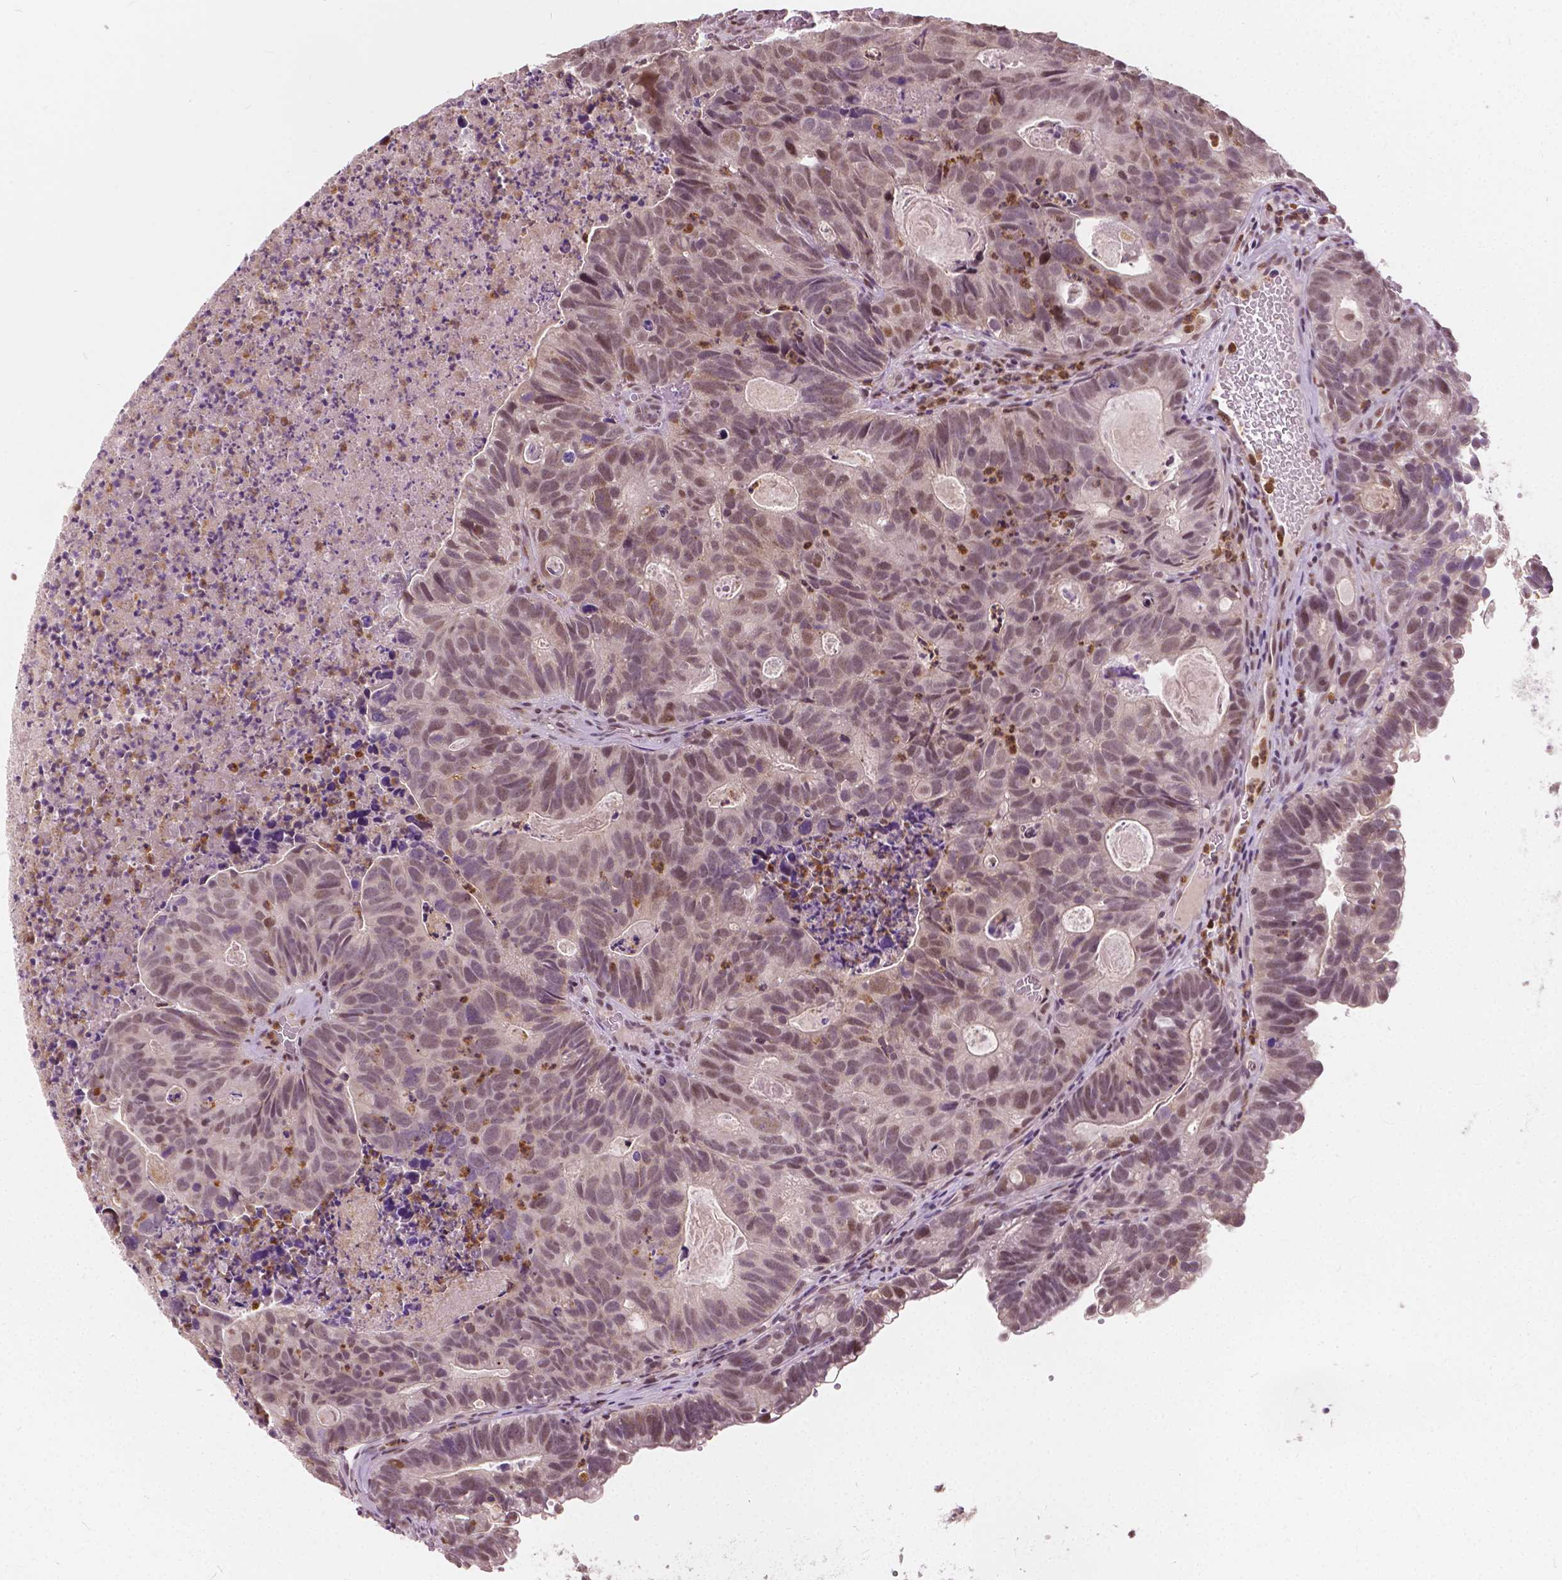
{"staining": {"intensity": "weak", "quantity": ">75%", "location": "nuclear"}, "tissue": "head and neck cancer", "cell_type": "Tumor cells", "image_type": "cancer", "snomed": [{"axis": "morphology", "description": "Adenocarcinoma, NOS"}, {"axis": "topography", "description": "Head-Neck"}], "caption": "Protein staining of head and neck cancer (adenocarcinoma) tissue exhibits weak nuclear expression in about >75% of tumor cells. (DAB (3,3'-diaminobenzidine) IHC, brown staining for protein, blue staining for nuclei).", "gene": "DLX6", "patient": {"sex": "male", "age": 62}}